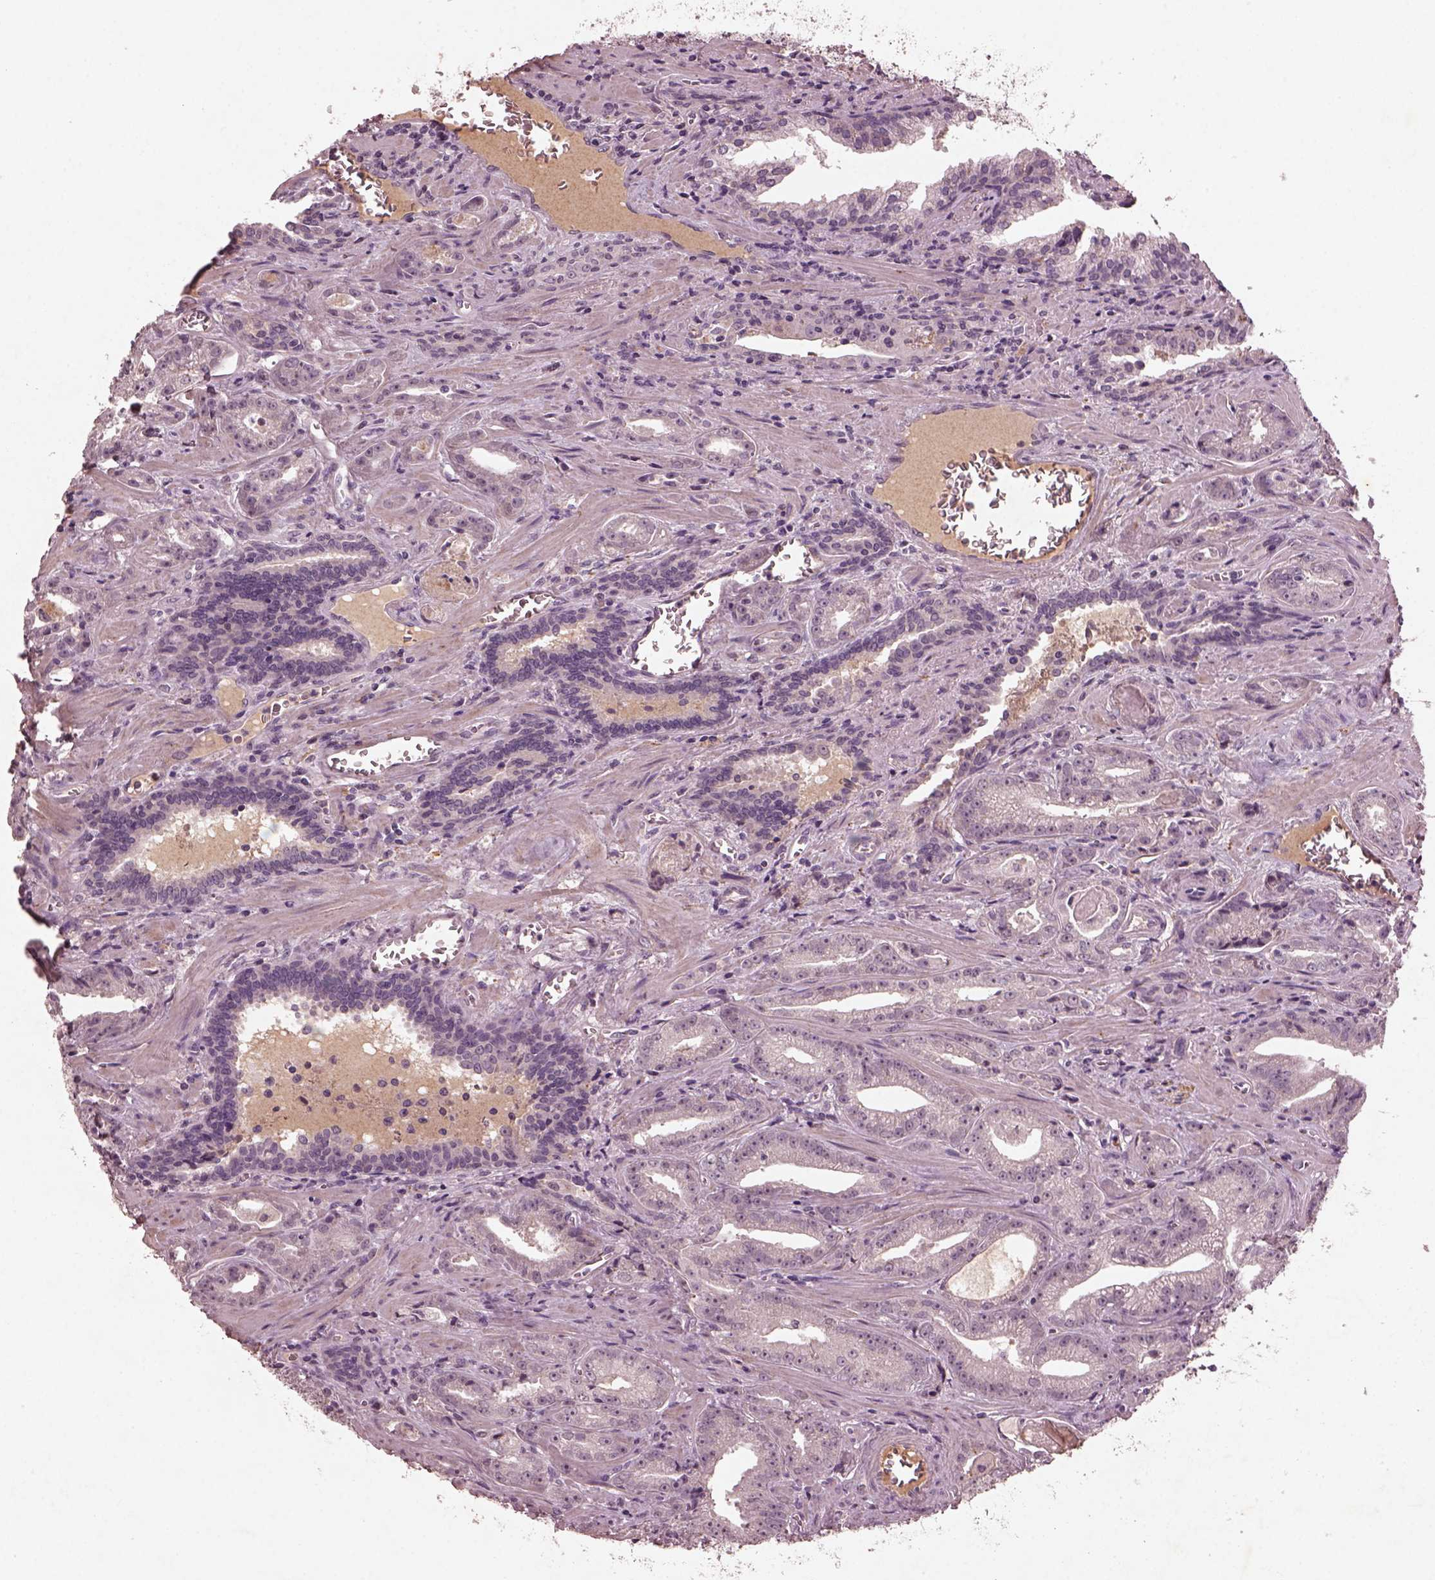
{"staining": {"intensity": "negative", "quantity": "none", "location": "none"}, "tissue": "prostate cancer", "cell_type": "Tumor cells", "image_type": "cancer", "snomed": [{"axis": "morphology", "description": "Adenocarcinoma, High grade"}, {"axis": "topography", "description": "Prostate"}], "caption": "Immunohistochemistry (IHC) photomicrograph of human prostate cancer (high-grade adenocarcinoma) stained for a protein (brown), which demonstrates no expression in tumor cells.", "gene": "FRRS1L", "patient": {"sex": "male", "age": 68}}